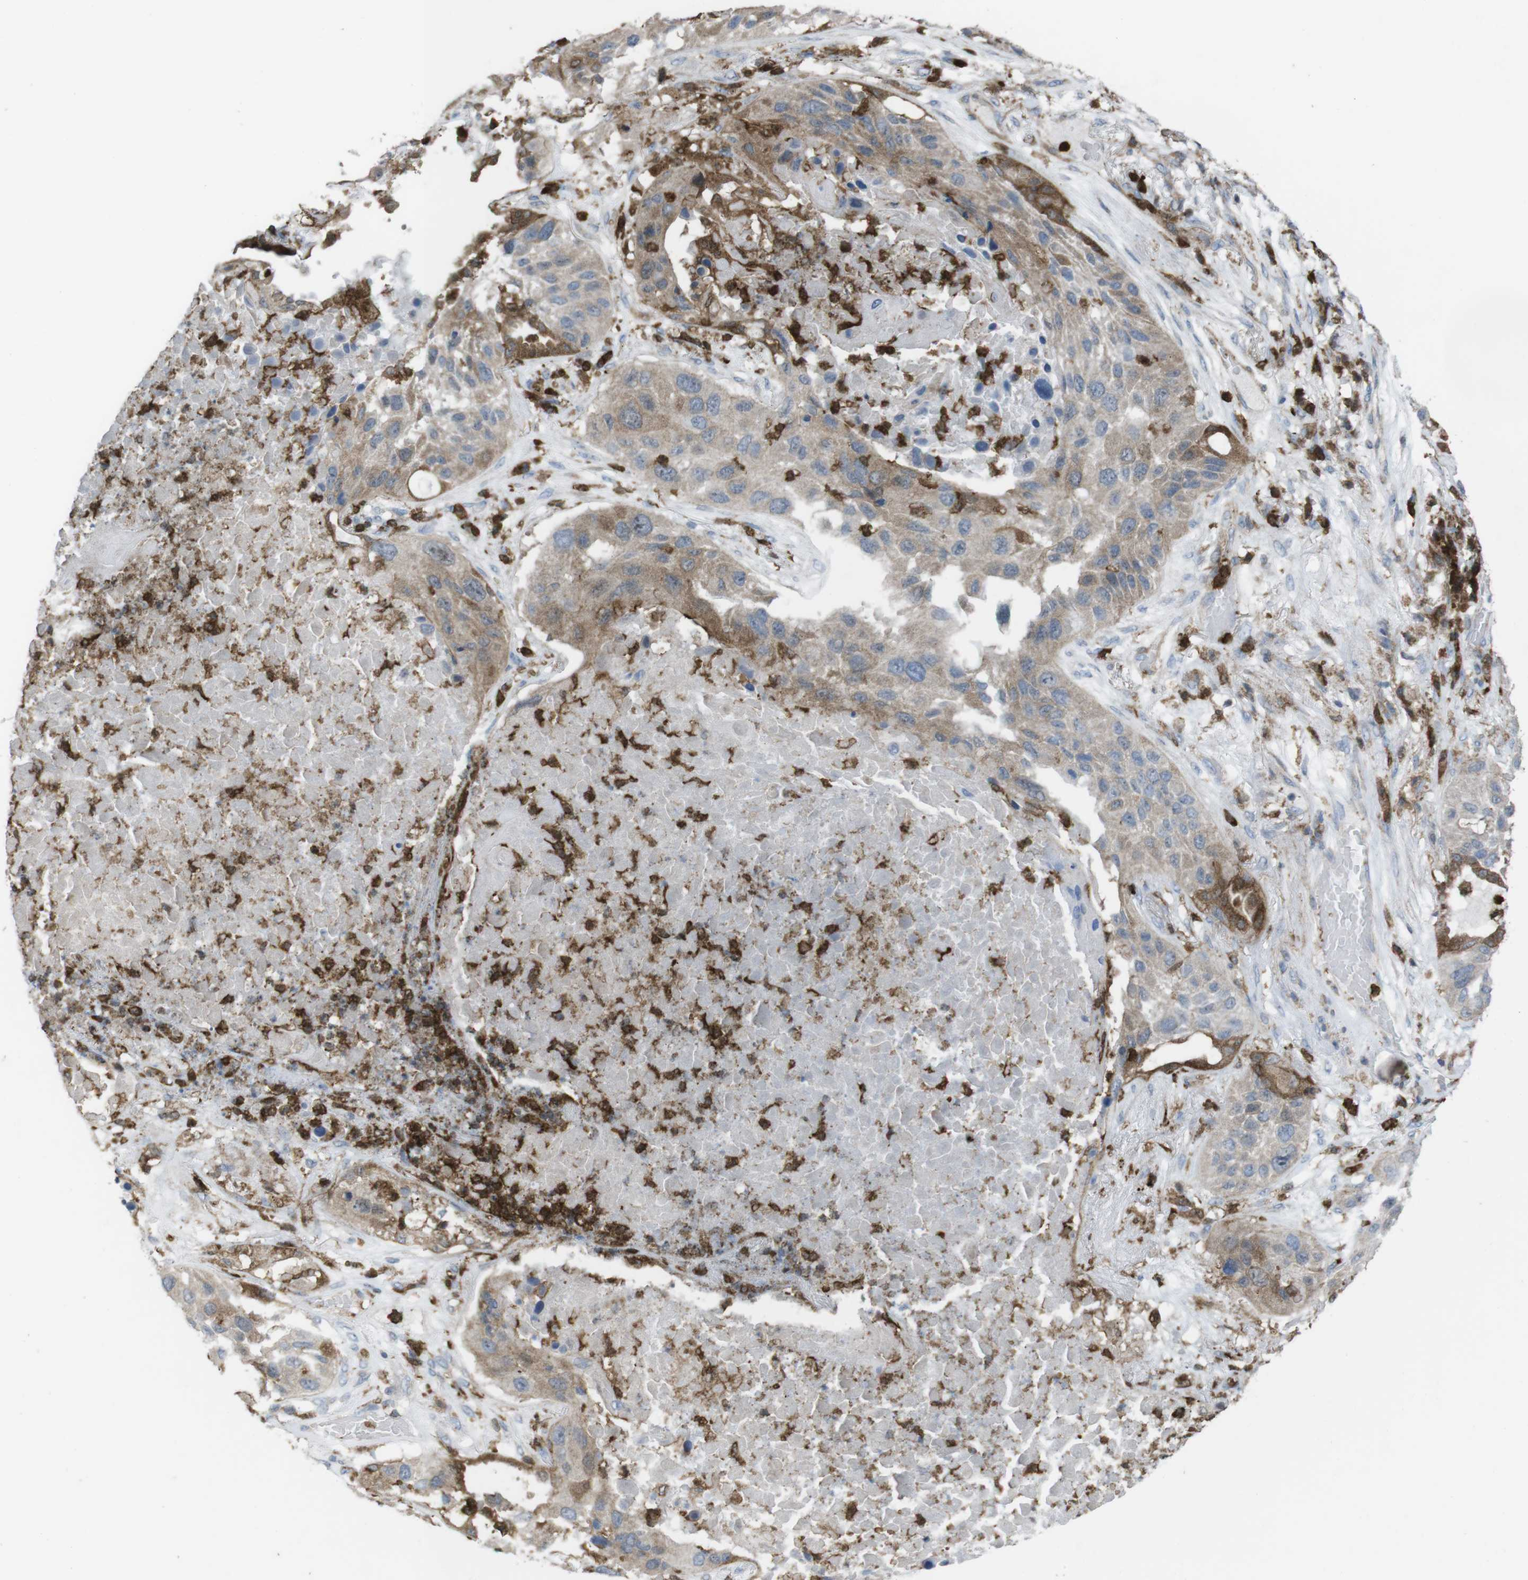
{"staining": {"intensity": "moderate", "quantity": ">75%", "location": "cytoplasmic/membranous"}, "tissue": "lung cancer", "cell_type": "Tumor cells", "image_type": "cancer", "snomed": [{"axis": "morphology", "description": "Squamous cell carcinoma, NOS"}, {"axis": "topography", "description": "Lung"}], "caption": "Lung cancer stained for a protein (brown) reveals moderate cytoplasmic/membranous positive expression in approximately >75% of tumor cells.", "gene": "PRKCD", "patient": {"sex": "male", "age": 57}}